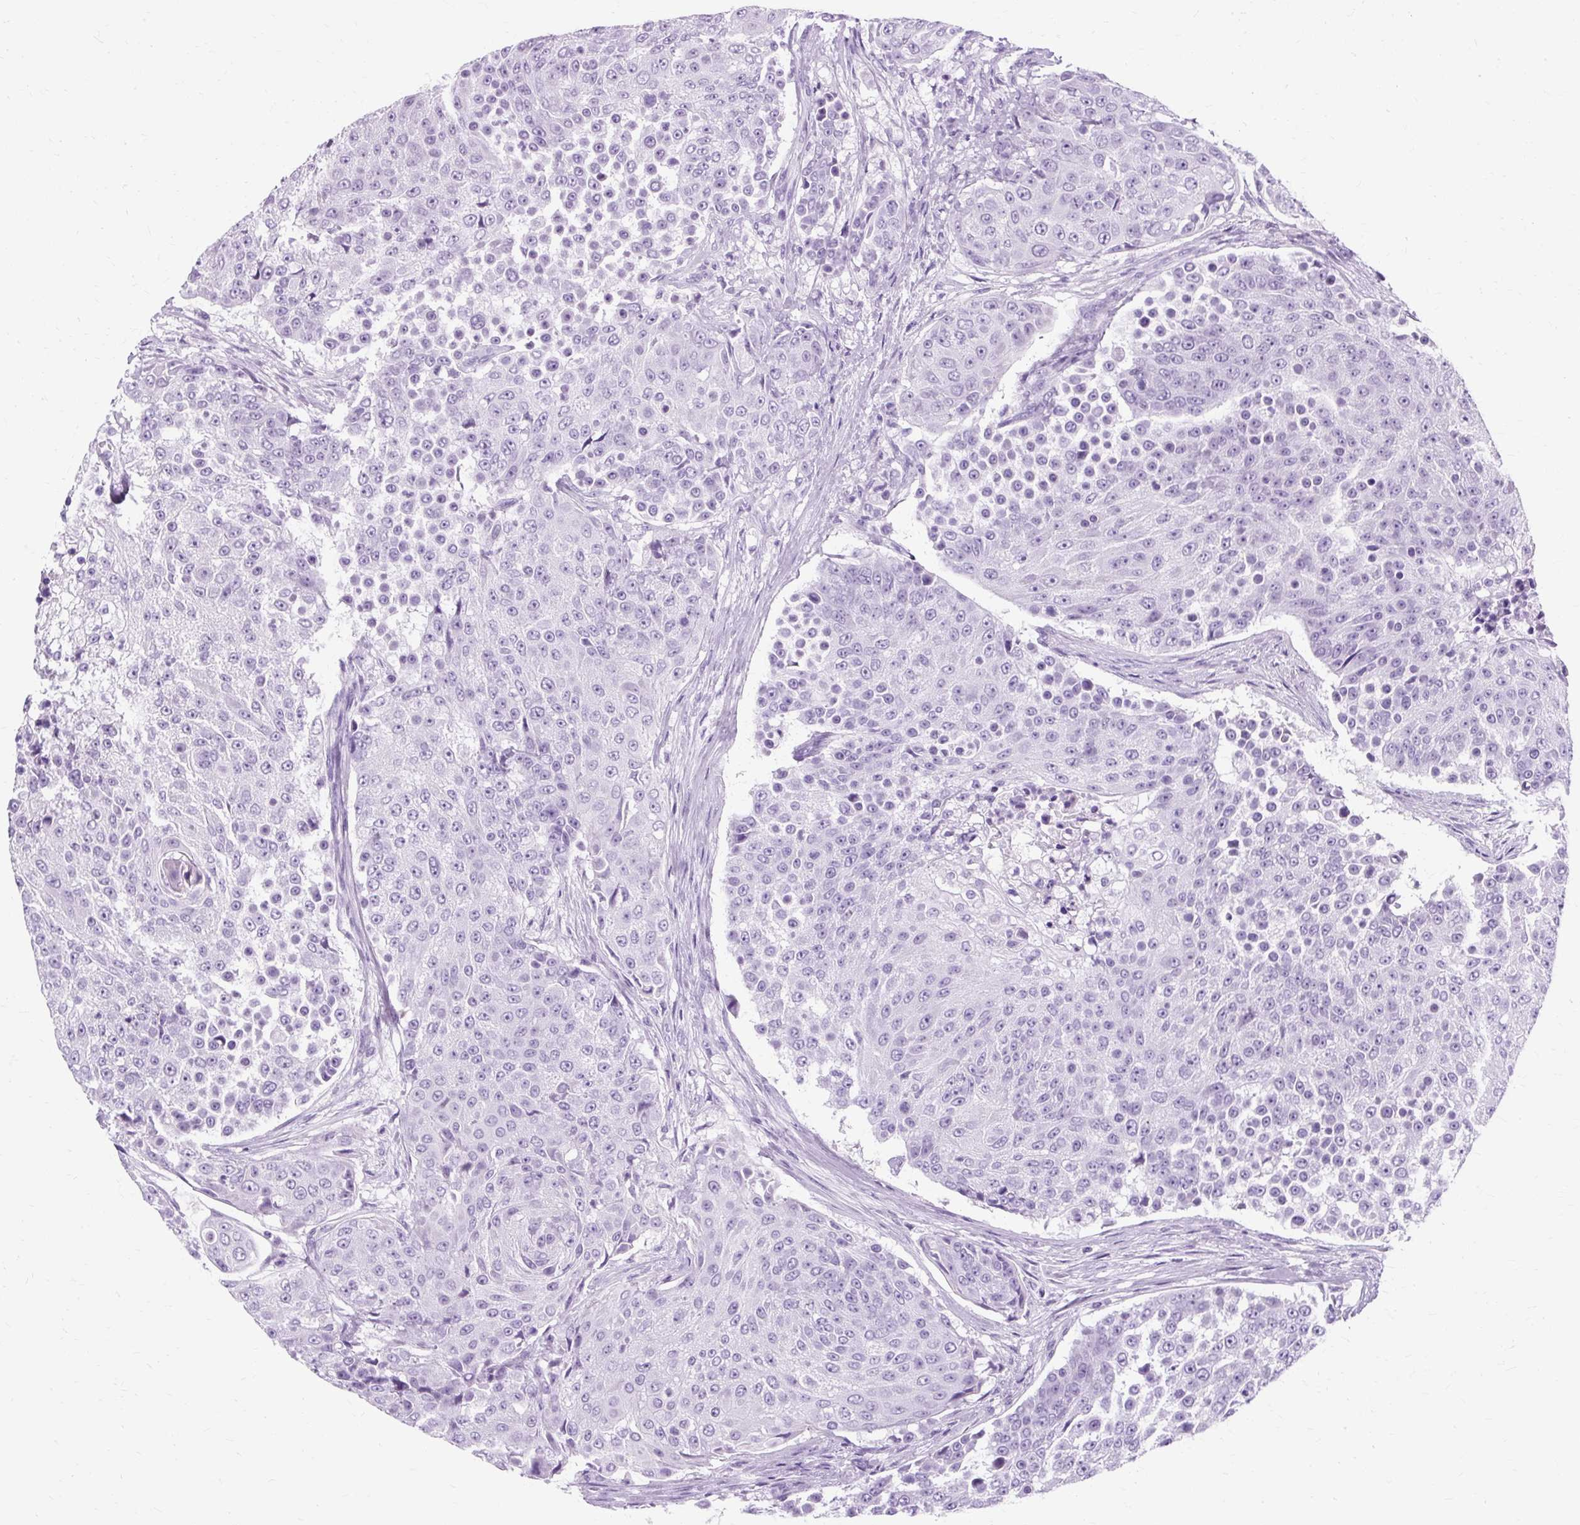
{"staining": {"intensity": "negative", "quantity": "none", "location": "none"}, "tissue": "urothelial cancer", "cell_type": "Tumor cells", "image_type": "cancer", "snomed": [{"axis": "morphology", "description": "Urothelial carcinoma, High grade"}, {"axis": "topography", "description": "Urinary bladder"}], "caption": "Photomicrograph shows no protein expression in tumor cells of urothelial carcinoma (high-grade) tissue. (Stains: DAB (3,3'-diaminobenzidine) immunohistochemistry with hematoxylin counter stain, Microscopy: brightfield microscopy at high magnification).", "gene": "TMEM89", "patient": {"sex": "female", "age": 63}}